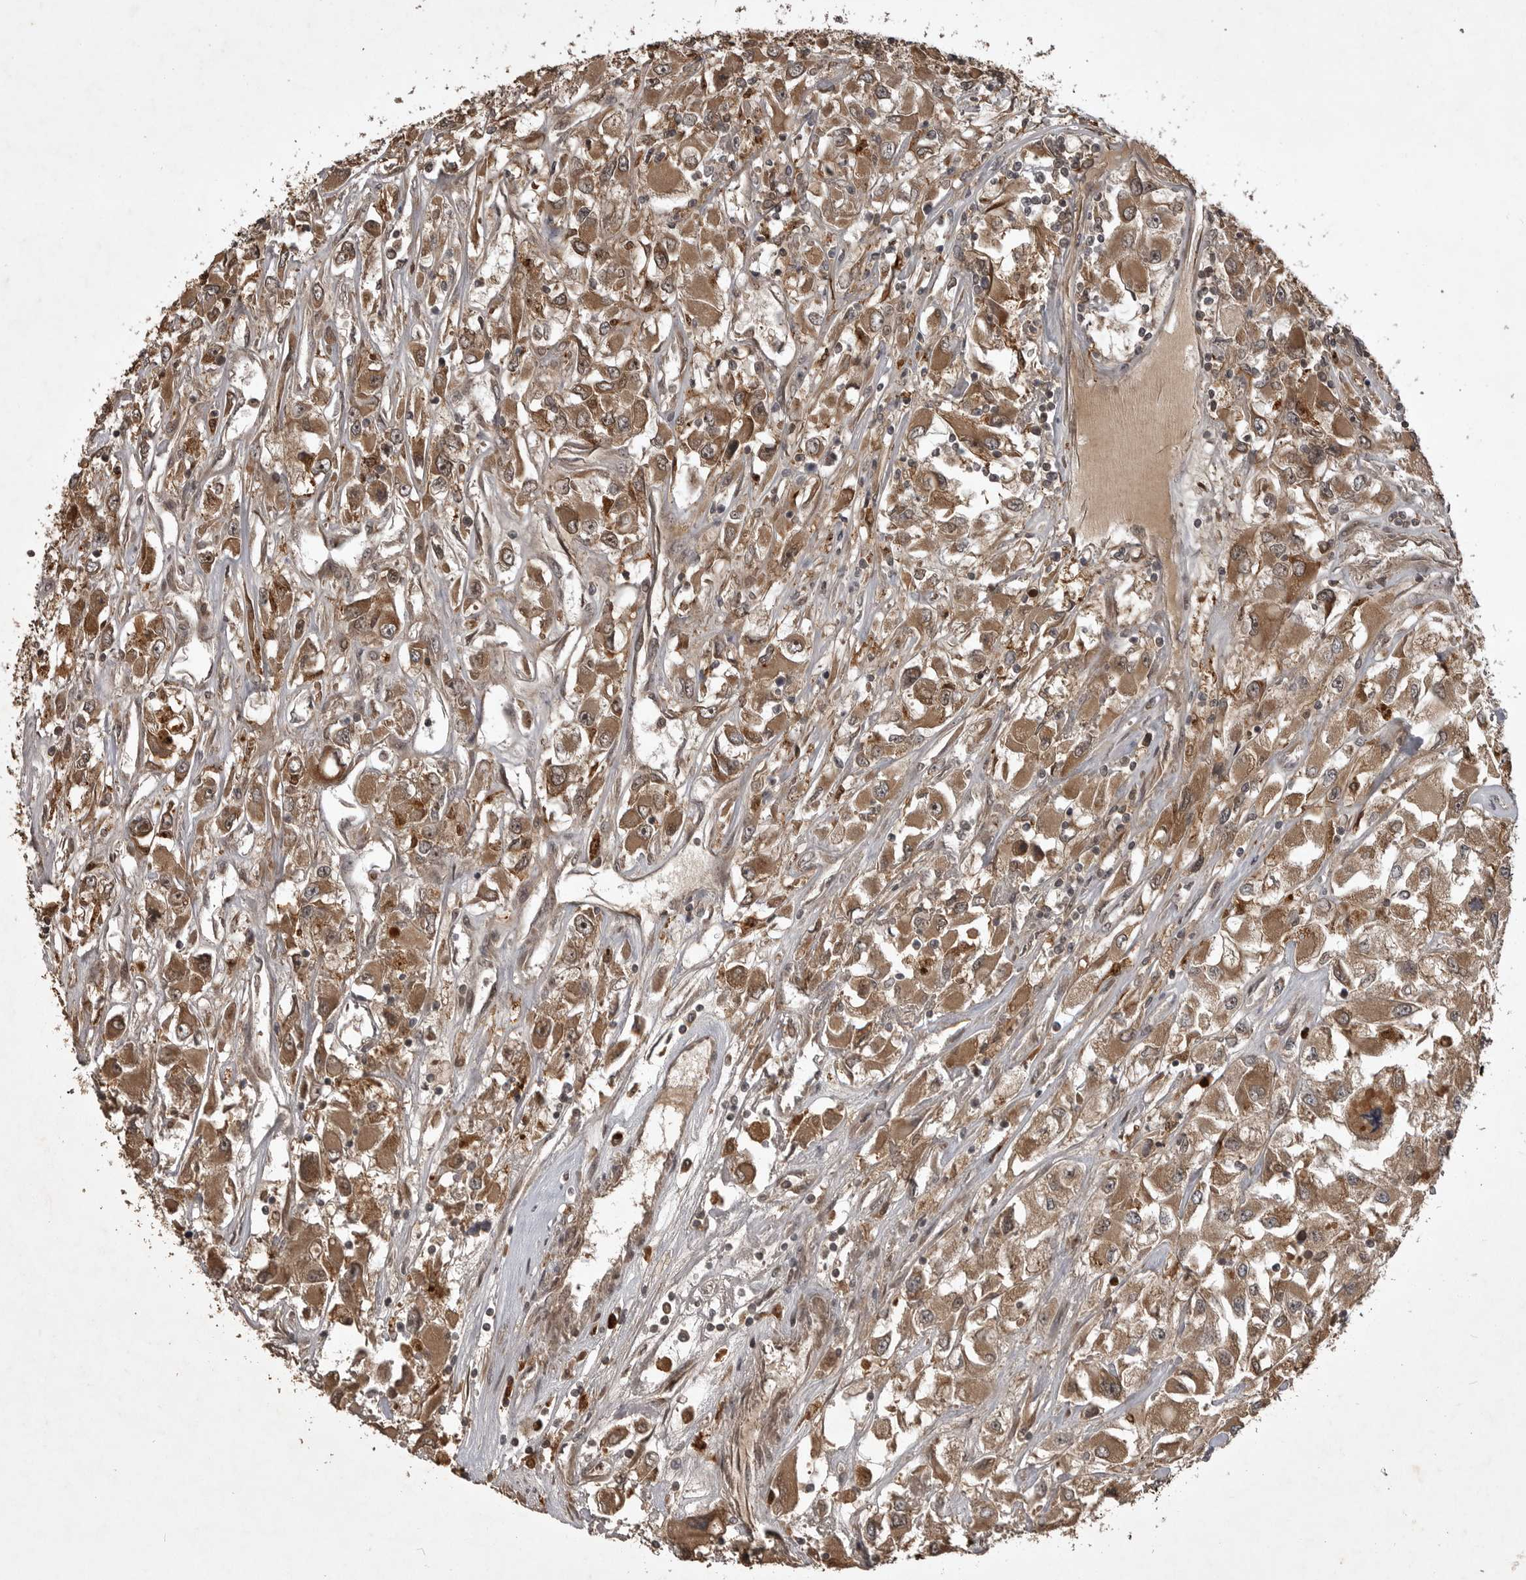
{"staining": {"intensity": "moderate", "quantity": ">75%", "location": "cytoplasmic/membranous"}, "tissue": "renal cancer", "cell_type": "Tumor cells", "image_type": "cancer", "snomed": [{"axis": "morphology", "description": "Adenocarcinoma, NOS"}, {"axis": "topography", "description": "Kidney"}], "caption": "IHC photomicrograph of neoplastic tissue: human renal cancer (adenocarcinoma) stained using IHC shows medium levels of moderate protein expression localized specifically in the cytoplasmic/membranous of tumor cells, appearing as a cytoplasmic/membranous brown color.", "gene": "AKAP7", "patient": {"sex": "female", "age": 52}}